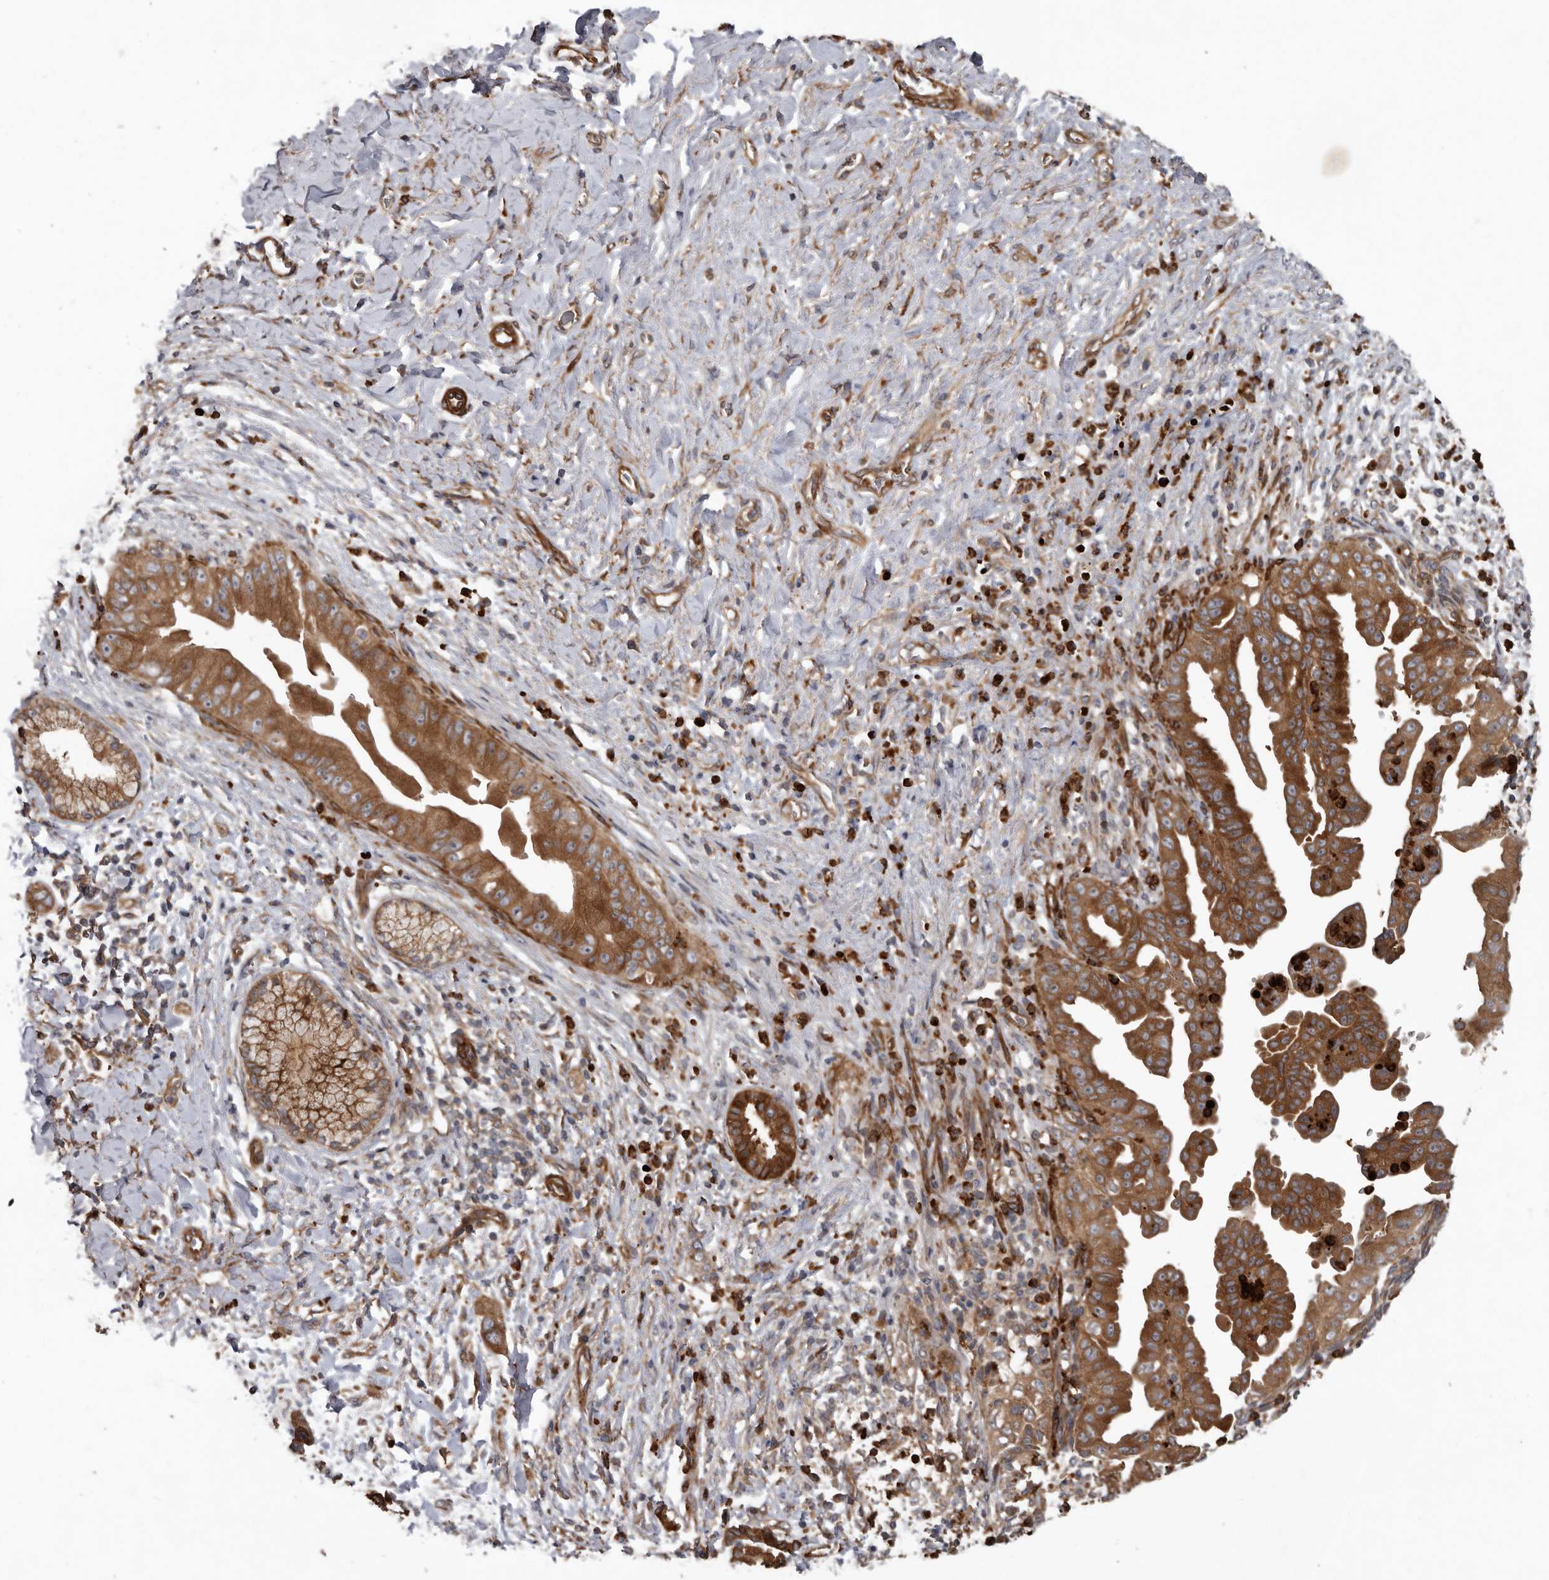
{"staining": {"intensity": "moderate", "quantity": ">75%", "location": "cytoplasmic/membranous"}, "tissue": "pancreatic cancer", "cell_type": "Tumor cells", "image_type": "cancer", "snomed": [{"axis": "morphology", "description": "Adenocarcinoma, NOS"}, {"axis": "topography", "description": "Pancreas"}], "caption": "High-magnification brightfield microscopy of pancreatic cancer (adenocarcinoma) stained with DAB (brown) and counterstained with hematoxylin (blue). tumor cells exhibit moderate cytoplasmic/membranous staining is present in about>75% of cells.", "gene": "ARHGEF5", "patient": {"sex": "female", "age": 78}}